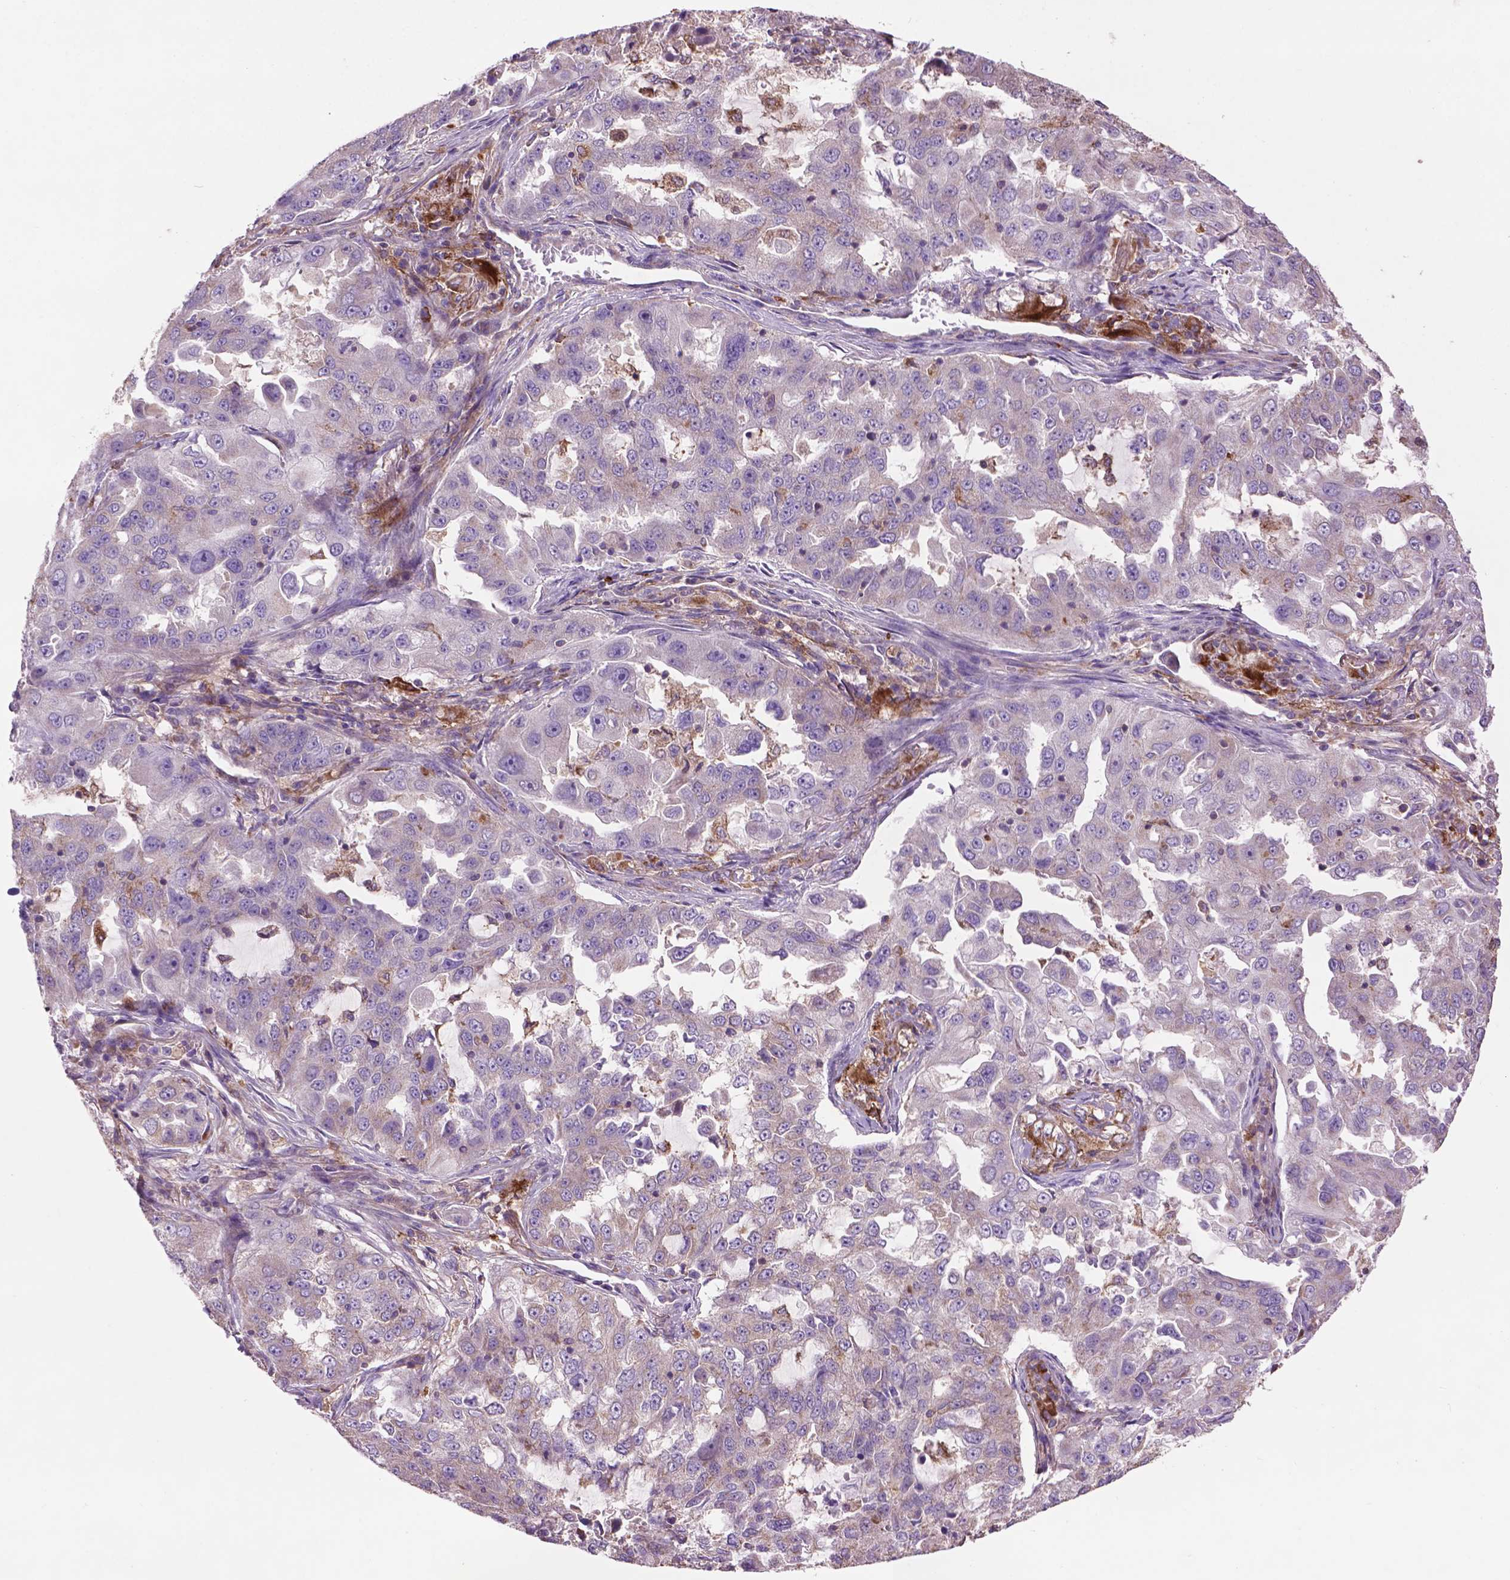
{"staining": {"intensity": "negative", "quantity": "none", "location": "none"}, "tissue": "lung cancer", "cell_type": "Tumor cells", "image_type": "cancer", "snomed": [{"axis": "morphology", "description": "Adenocarcinoma, NOS"}, {"axis": "topography", "description": "Lung"}], "caption": "This is a photomicrograph of immunohistochemistry staining of lung adenocarcinoma, which shows no positivity in tumor cells.", "gene": "LRRC3C", "patient": {"sex": "female", "age": 61}}